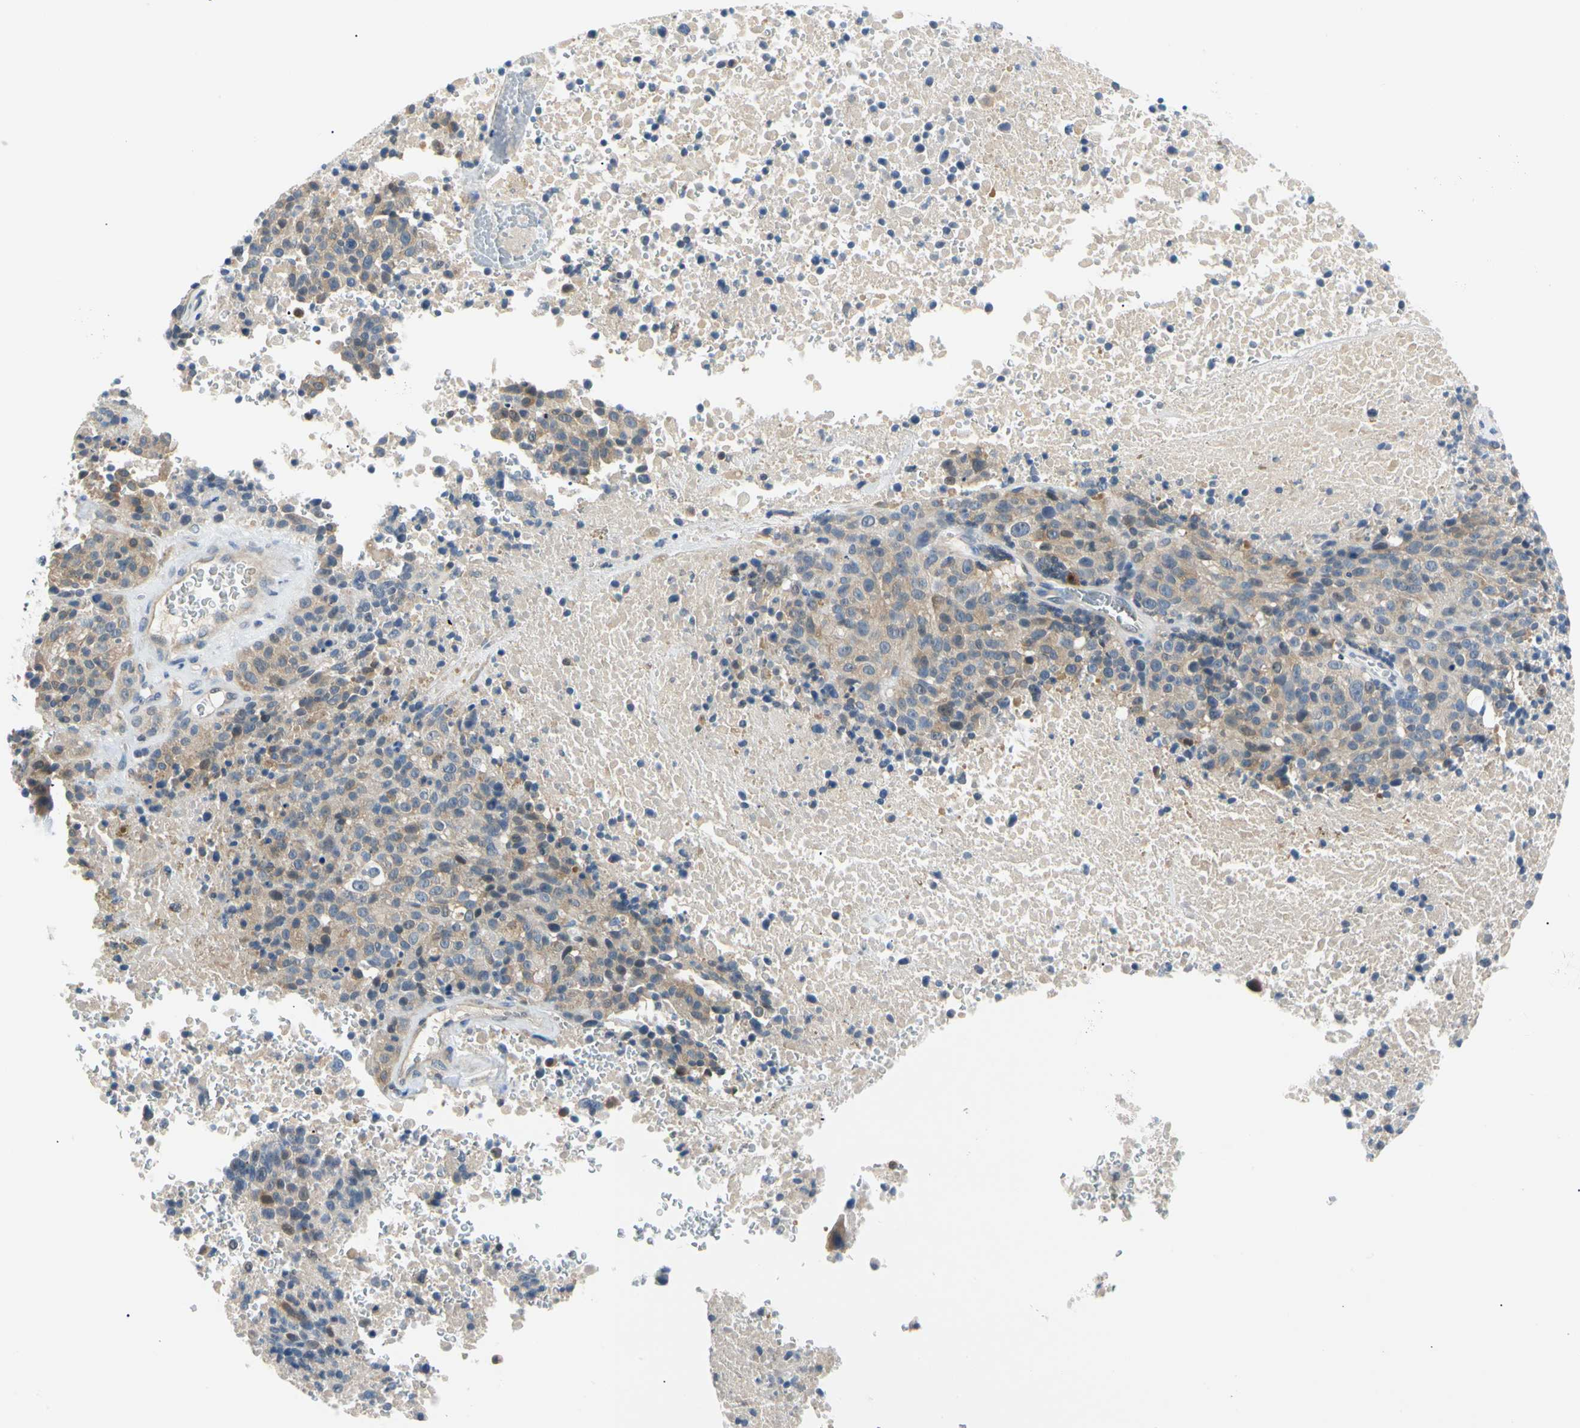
{"staining": {"intensity": "weak", "quantity": "<25%", "location": "cytoplasmic/membranous"}, "tissue": "melanoma", "cell_type": "Tumor cells", "image_type": "cancer", "snomed": [{"axis": "morphology", "description": "Malignant melanoma, Metastatic site"}, {"axis": "topography", "description": "Cerebral cortex"}], "caption": "An immunohistochemistry micrograph of melanoma is shown. There is no staining in tumor cells of melanoma. (Stains: DAB (3,3'-diaminobenzidine) immunohistochemistry with hematoxylin counter stain, Microscopy: brightfield microscopy at high magnification).", "gene": "SEC23B", "patient": {"sex": "female", "age": 52}}